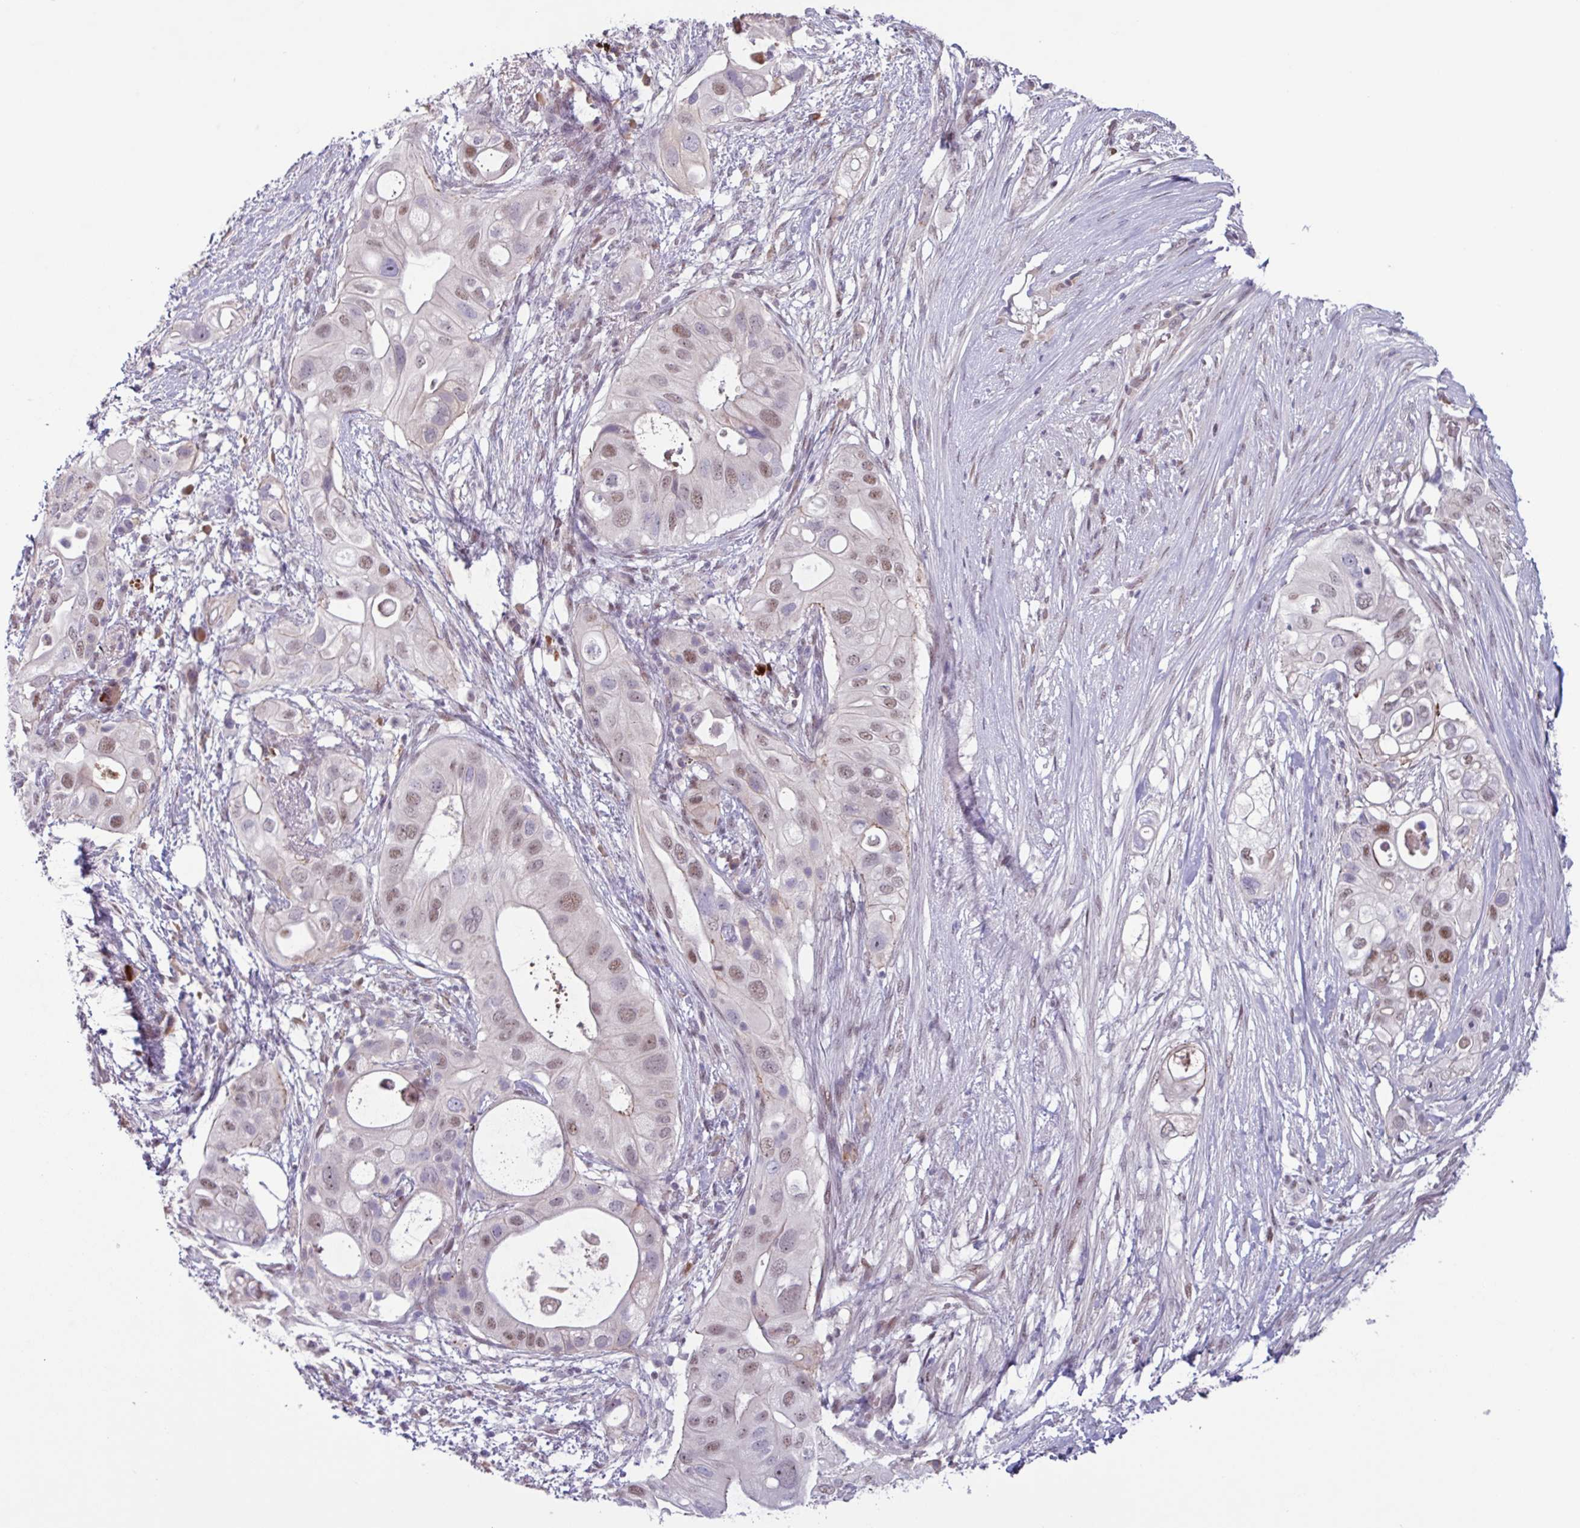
{"staining": {"intensity": "weak", "quantity": "25%-75%", "location": "nuclear"}, "tissue": "pancreatic cancer", "cell_type": "Tumor cells", "image_type": "cancer", "snomed": [{"axis": "morphology", "description": "Adenocarcinoma, NOS"}, {"axis": "topography", "description": "Pancreas"}], "caption": "A brown stain labels weak nuclear expression of a protein in pancreatic cancer (adenocarcinoma) tumor cells.", "gene": "ZNF575", "patient": {"sex": "female", "age": 72}}